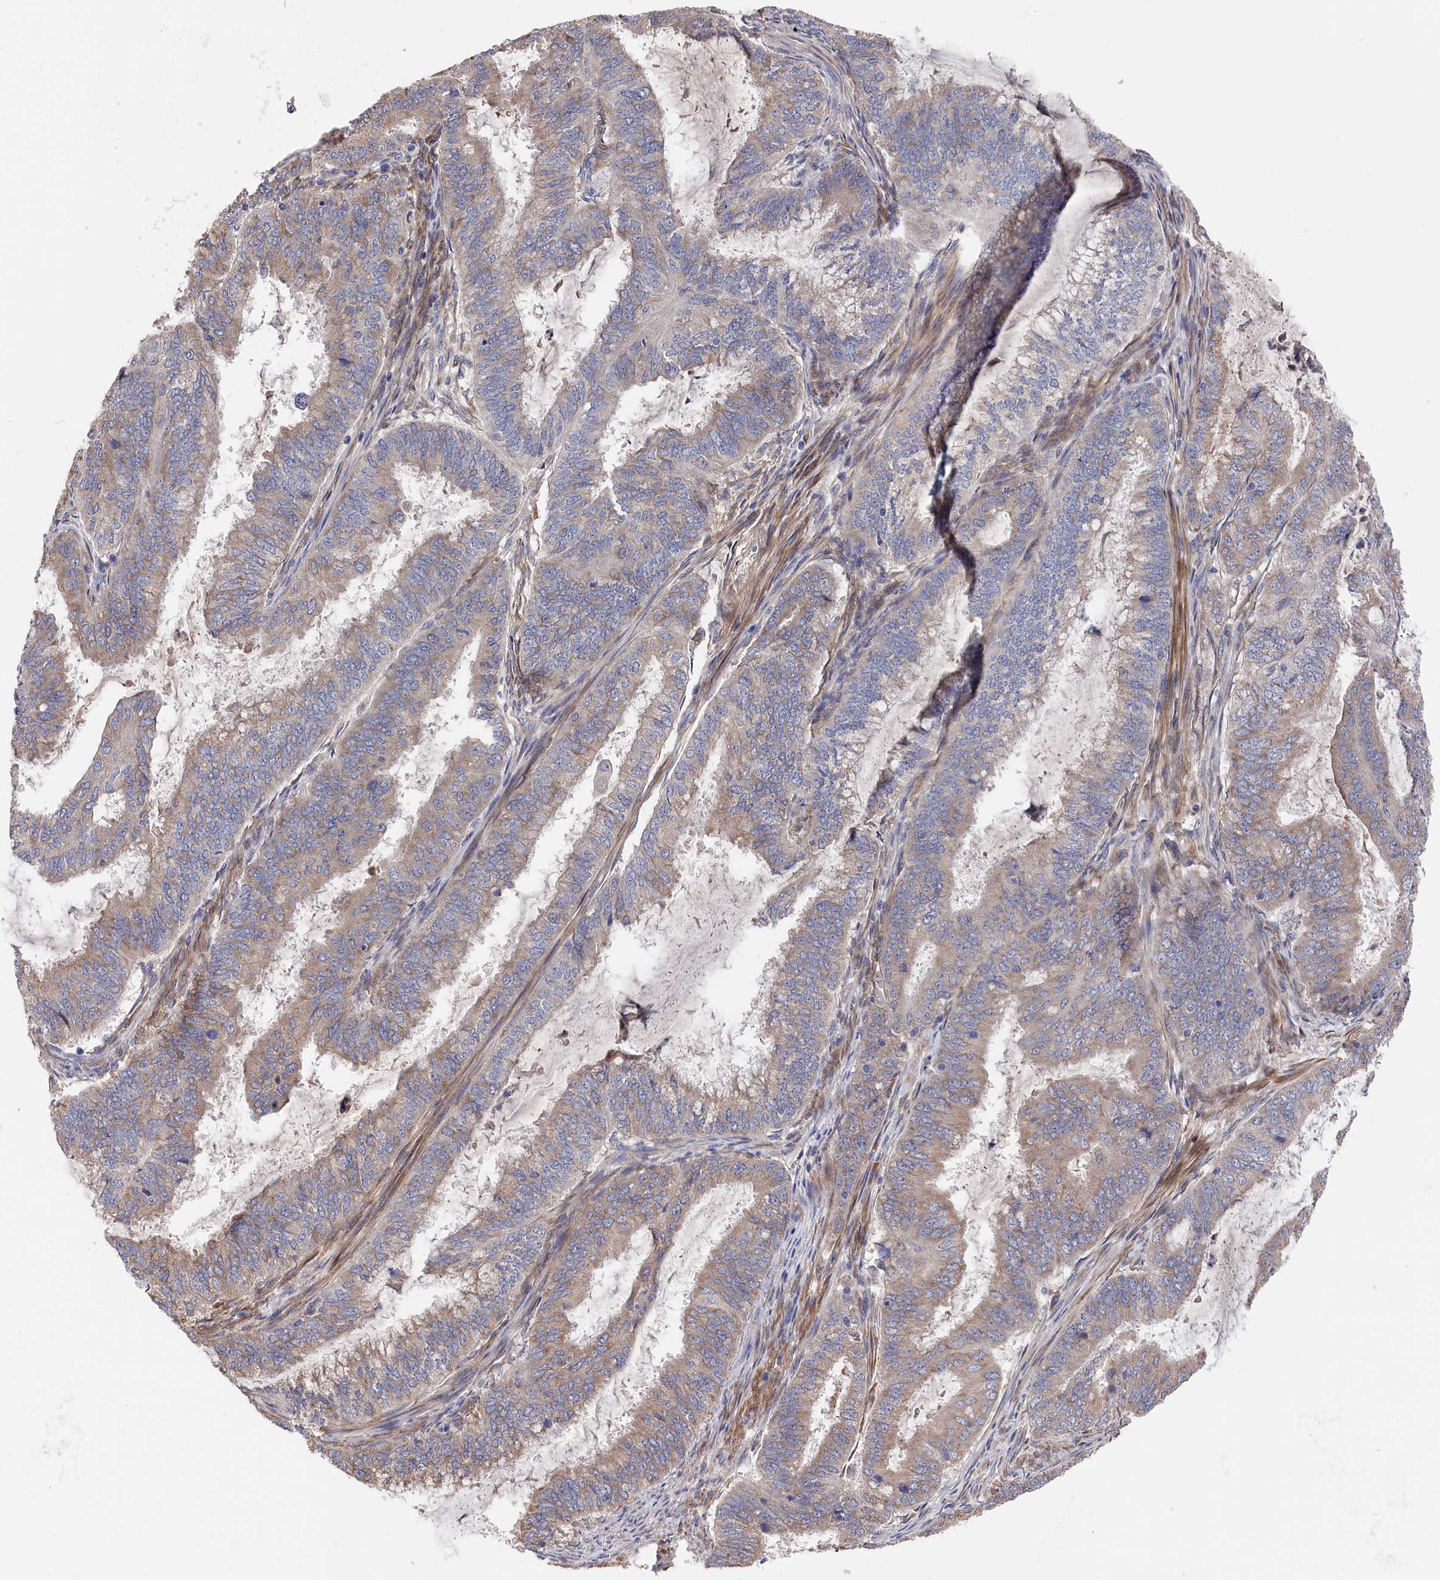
{"staining": {"intensity": "weak", "quantity": "25%-75%", "location": "cytoplasmic/membranous"}, "tissue": "endometrial cancer", "cell_type": "Tumor cells", "image_type": "cancer", "snomed": [{"axis": "morphology", "description": "Adenocarcinoma, NOS"}, {"axis": "topography", "description": "Endometrium"}], "caption": "Protein staining of endometrial adenocarcinoma tissue exhibits weak cytoplasmic/membranous staining in approximately 25%-75% of tumor cells.", "gene": "CYB5D2", "patient": {"sex": "female", "age": 51}}